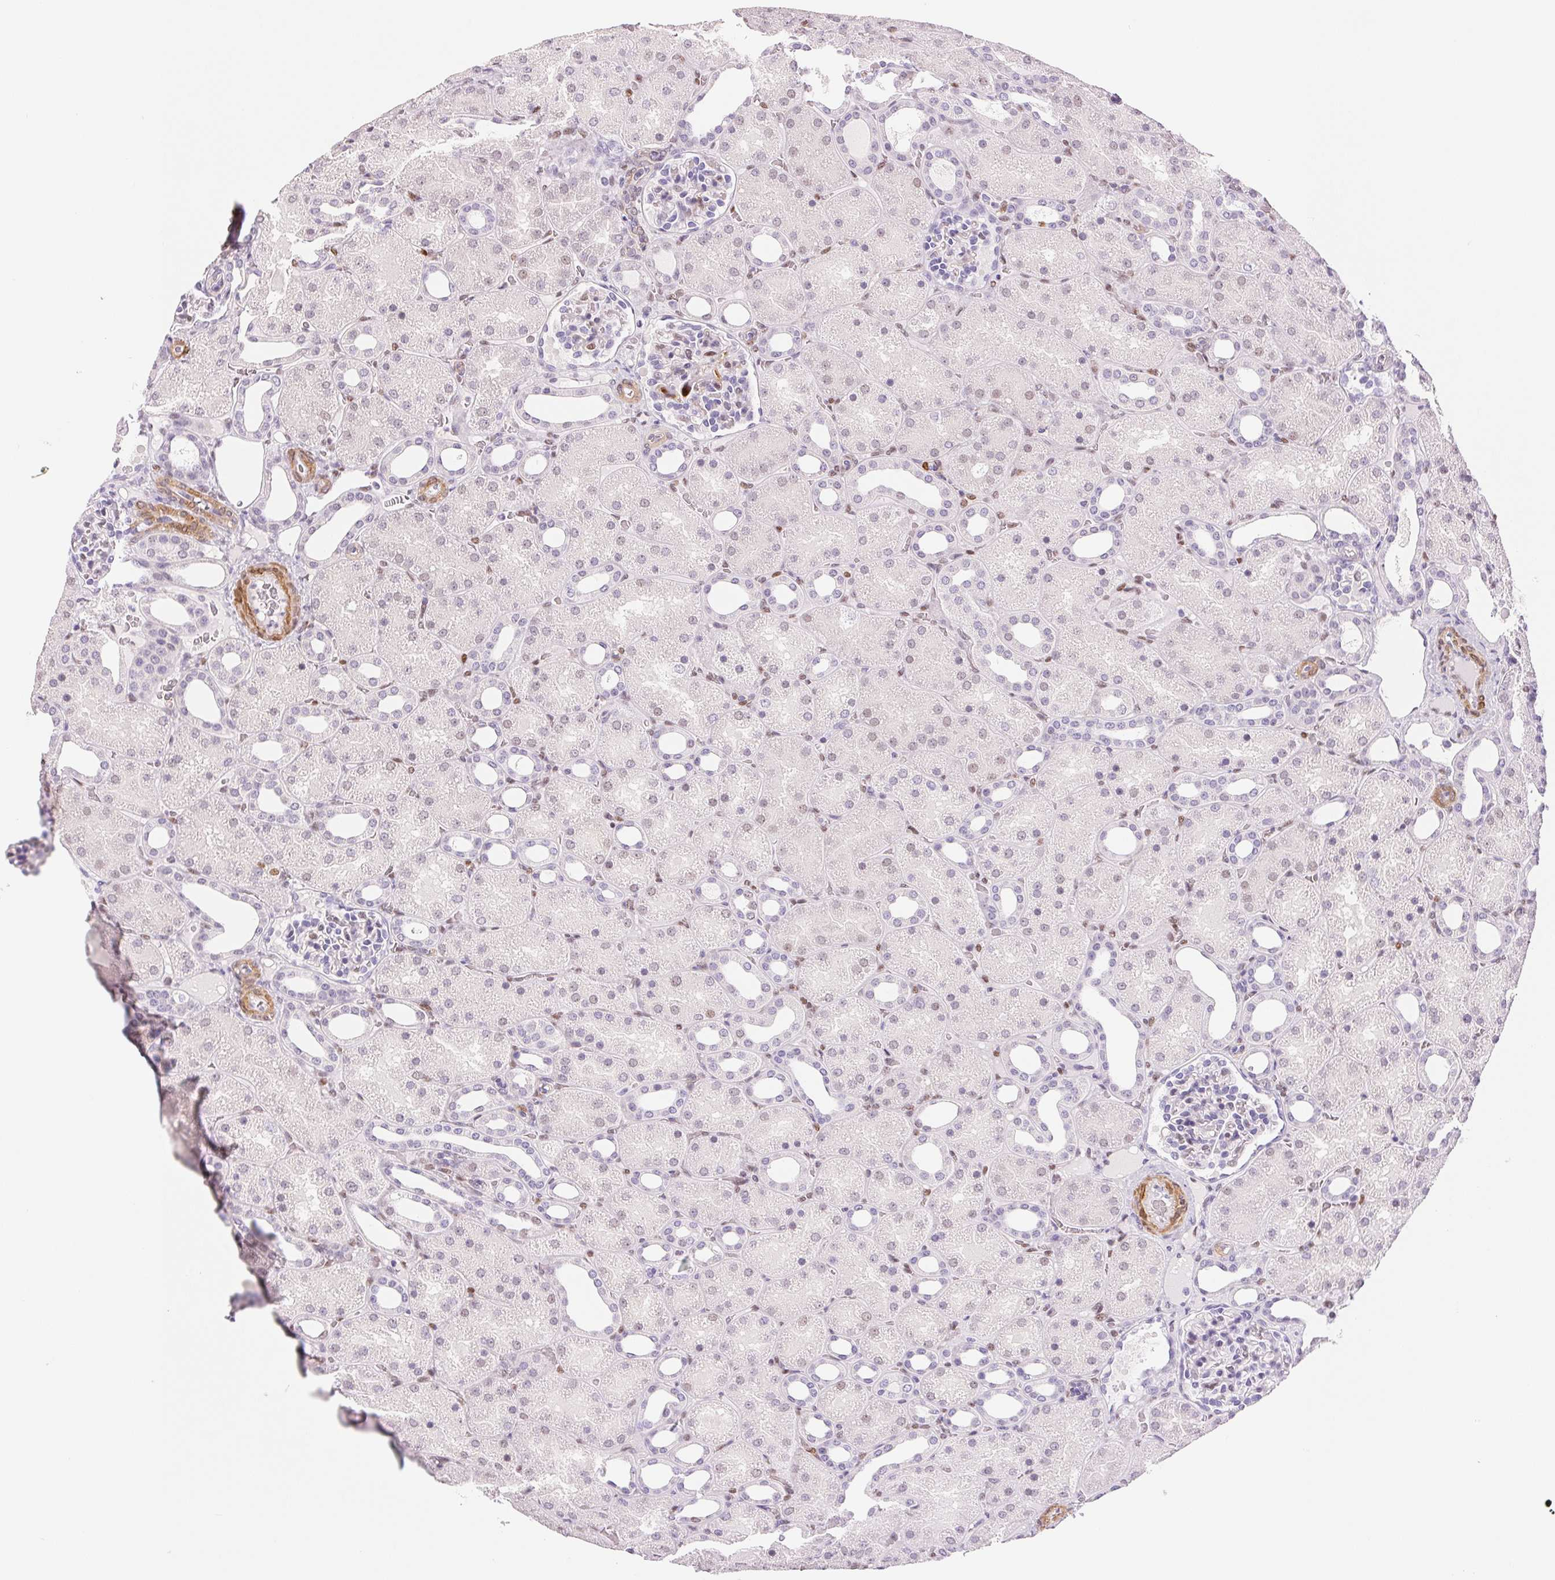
{"staining": {"intensity": "weak", "quantity": "<25%", "location": "nuclear"}, "tissue": "kidney", "cell_type": "Cells in glomeruli", "image_type": "normal", "snomed": [{"axis": "morphology", "description": "Normal tissue, NOS"}, {"axis": "topography", "description": "Kidney"}], "caption": "The immunohistochemistry (IHC) photomicrograph has no significant positivity in cells in glomeruli of kidney. (Immunohistochemistry, brightfield microscopy, high magnification).", "gene": "SMTN", "patient": {"sex": "male", "age": 2}}